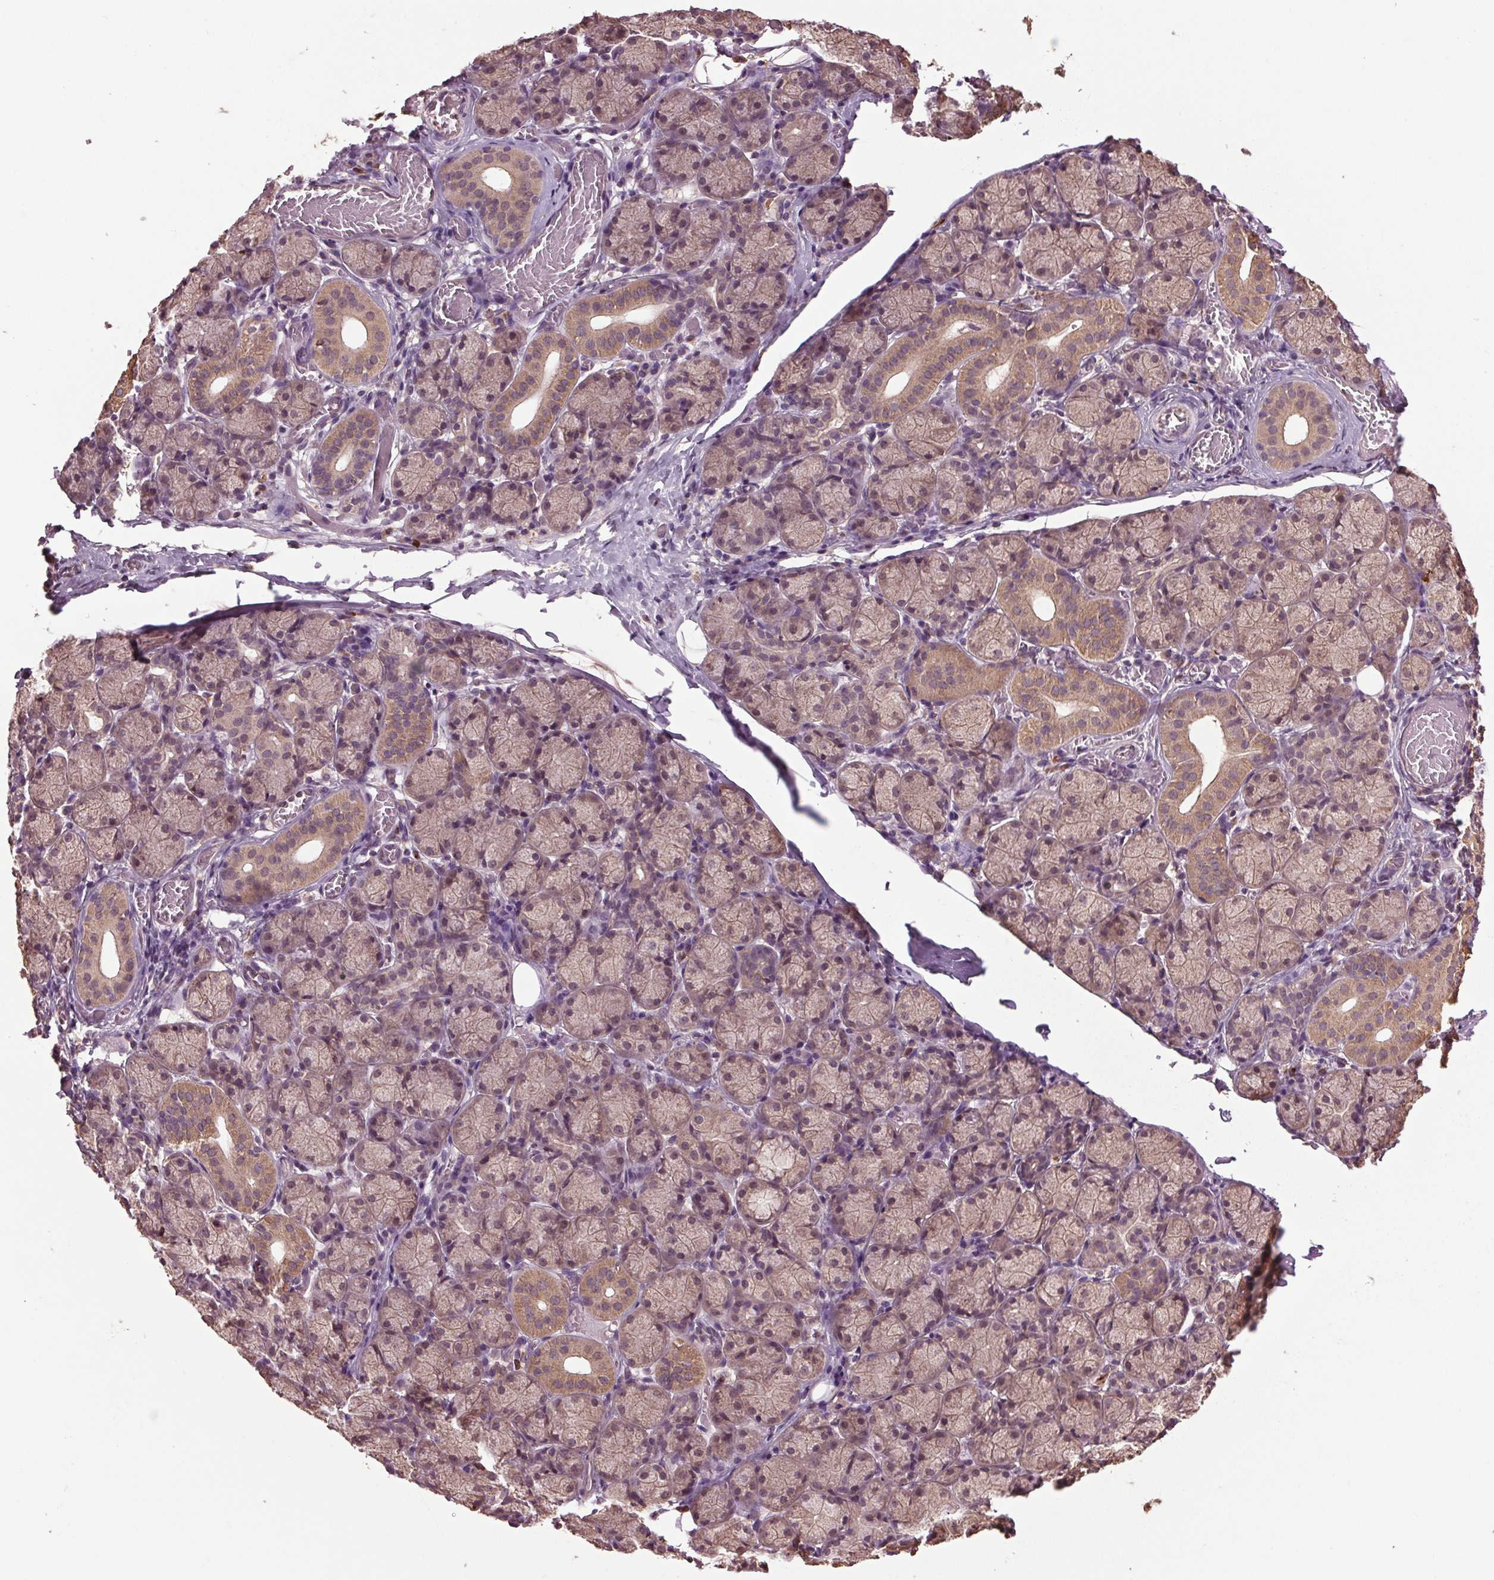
{"staining": {"intensity": "moderate", "quantity": ">75%", "location": "cytoplasmic/membranous"}, "tissue": "salivary gland", "cell_type": "Glandular cells", "image_type": "normal", "snomed": [{"axis": "morphology", "description": "Normal tissue, NOS"}, {"axis": "topography", "description": "Salivary gland"}, {"axis": "topography", "description": "Peripheral nerve tissue"}], "caption": "This photomicrograph shows immunohistochemistry (IHC) staining of benign salivary gland, with medium moderate cytoplasmic/membranous positivity in about >75% of glandular cells.", "gene": "RNPEP", "patient": {"sex": "female", "age": 24}}